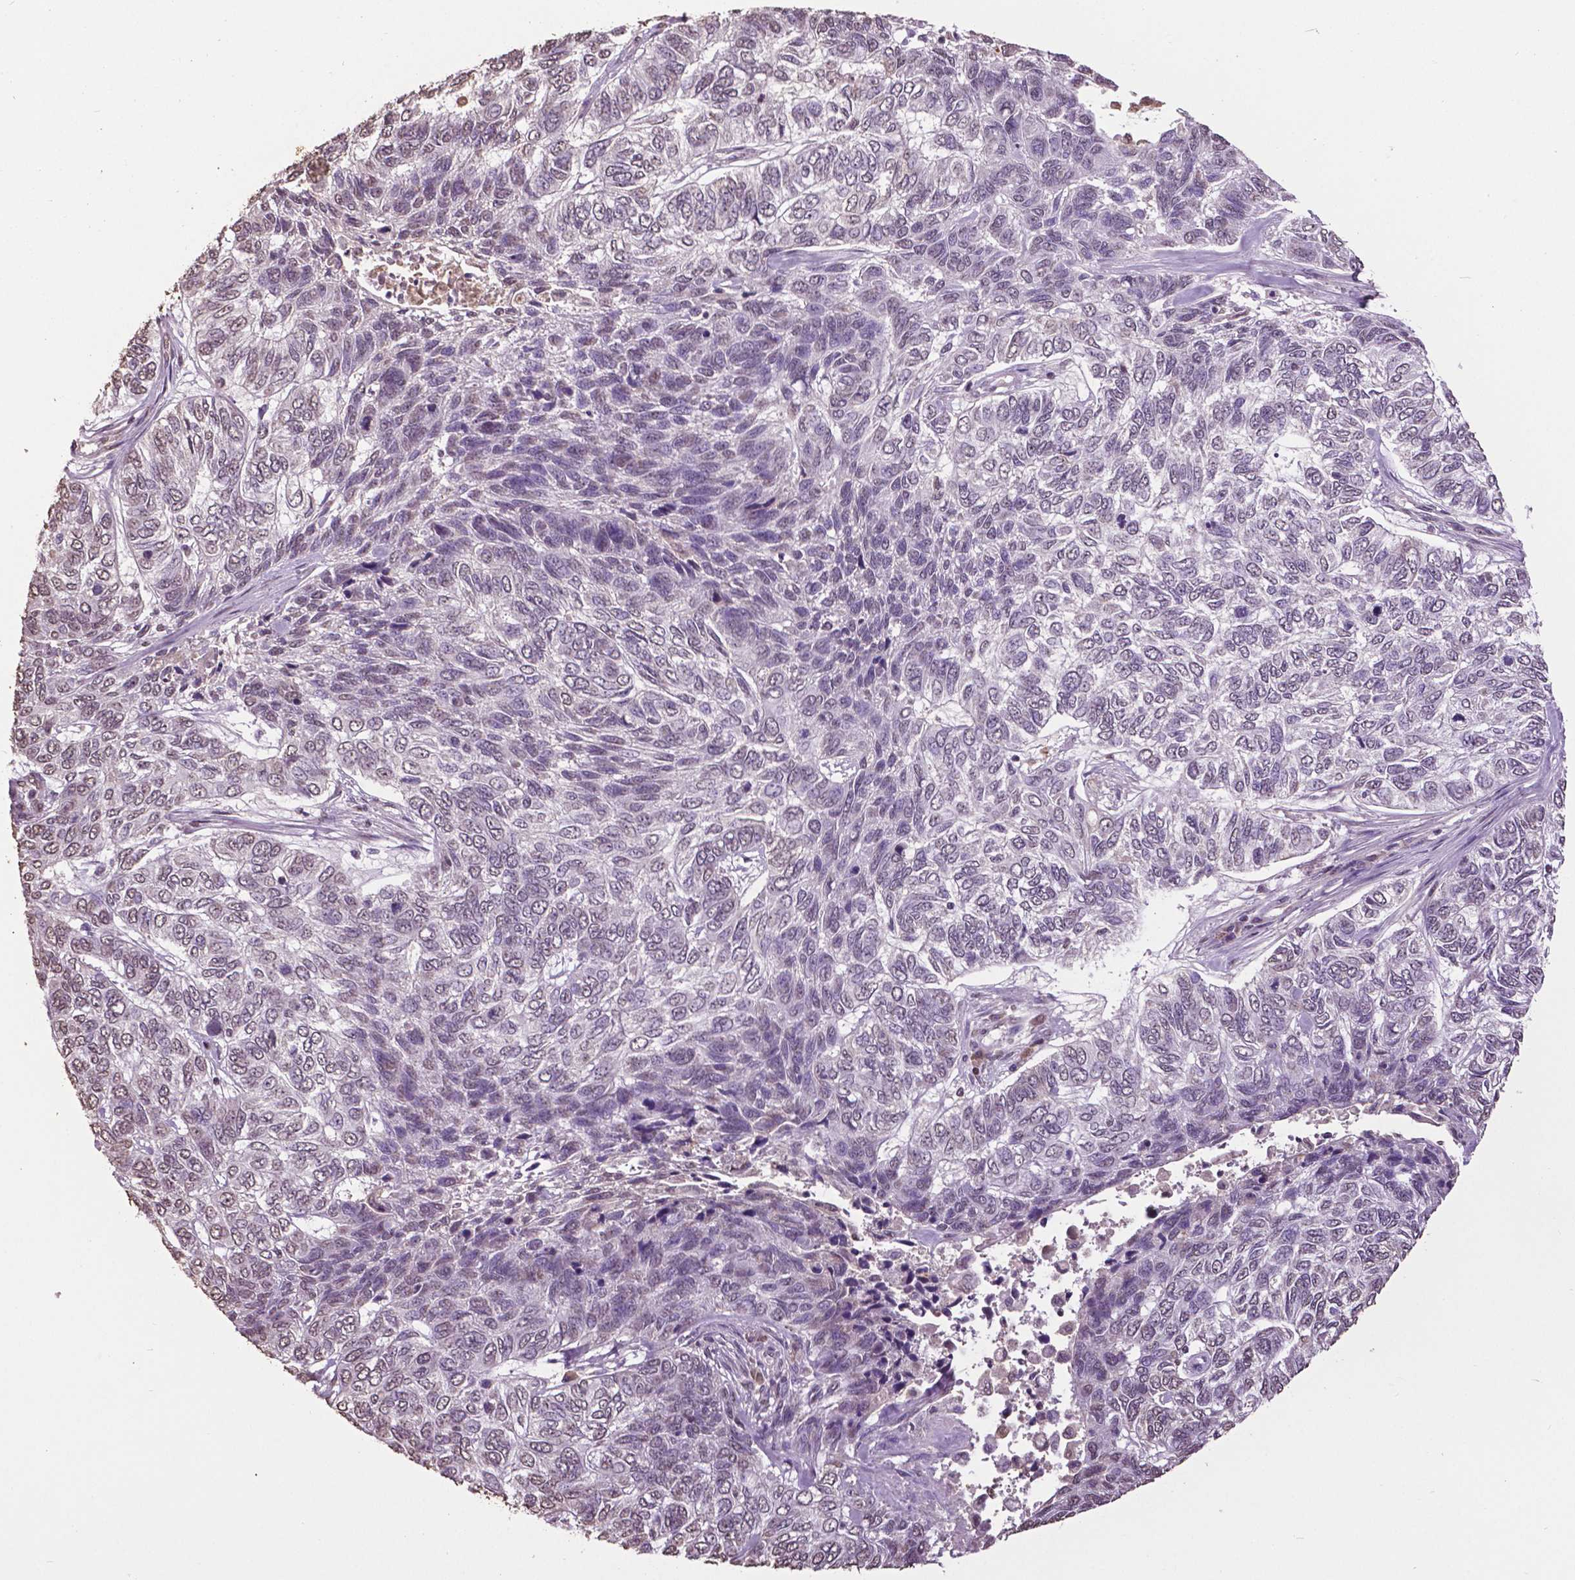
{"staining": {"intensity": "negative", "quantity": "none", "location": "none"}, "tissue": "skin cancer", "cell_type": "Tumor cells", "image_type": "cancer", "snomed": [{"axis": "morphology", "description": "Basal cell carcinoma"}, {"axis": "topography", "description": "Skin"}], "caption": "Protein analysis of skin cancer reveals no significant staining in tumor cells.", "gene": "RUNX3", "patient": {"sex": "female", "age": 65}}